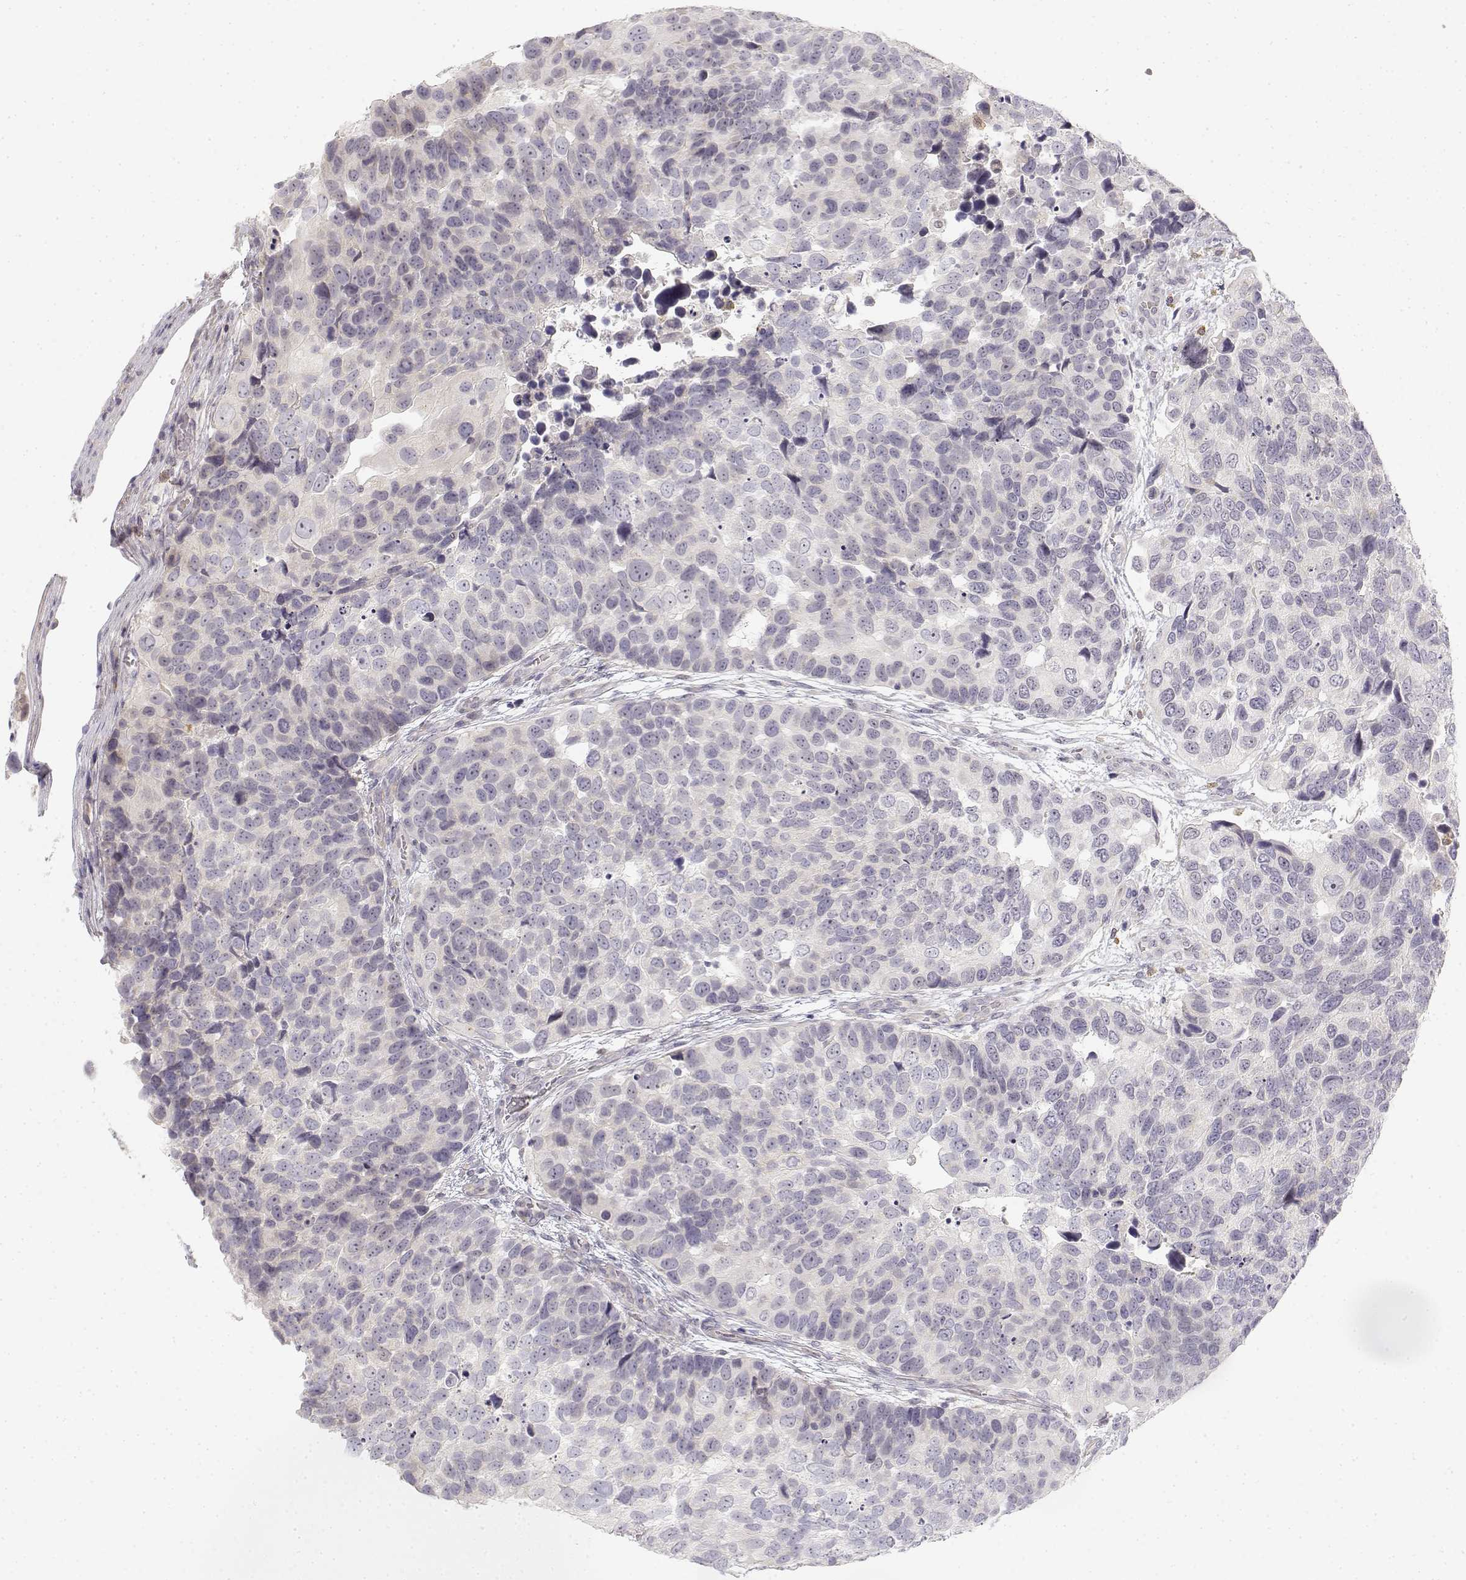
{"staining": {"intensity": "negative", "quantity": "none", "location": "none"}, "tissue": "urothelial cancer", "cell_type": "Tumor cells", "image_type": "cancer", "snomed": [{"axis": "morphology", "description": "Urothelial carcinoma, High grade"}, {"axis": "topography", "description": "Urinary bladder"}], "caption": "DAB (3,3'-diaminobenzidine) immunohistochemical staining of human urothelial cancer reveals no significant positivity in tumor cells.", "gene": "GLIPR1L2", "patient": {"sex": "male", "age": 60}}